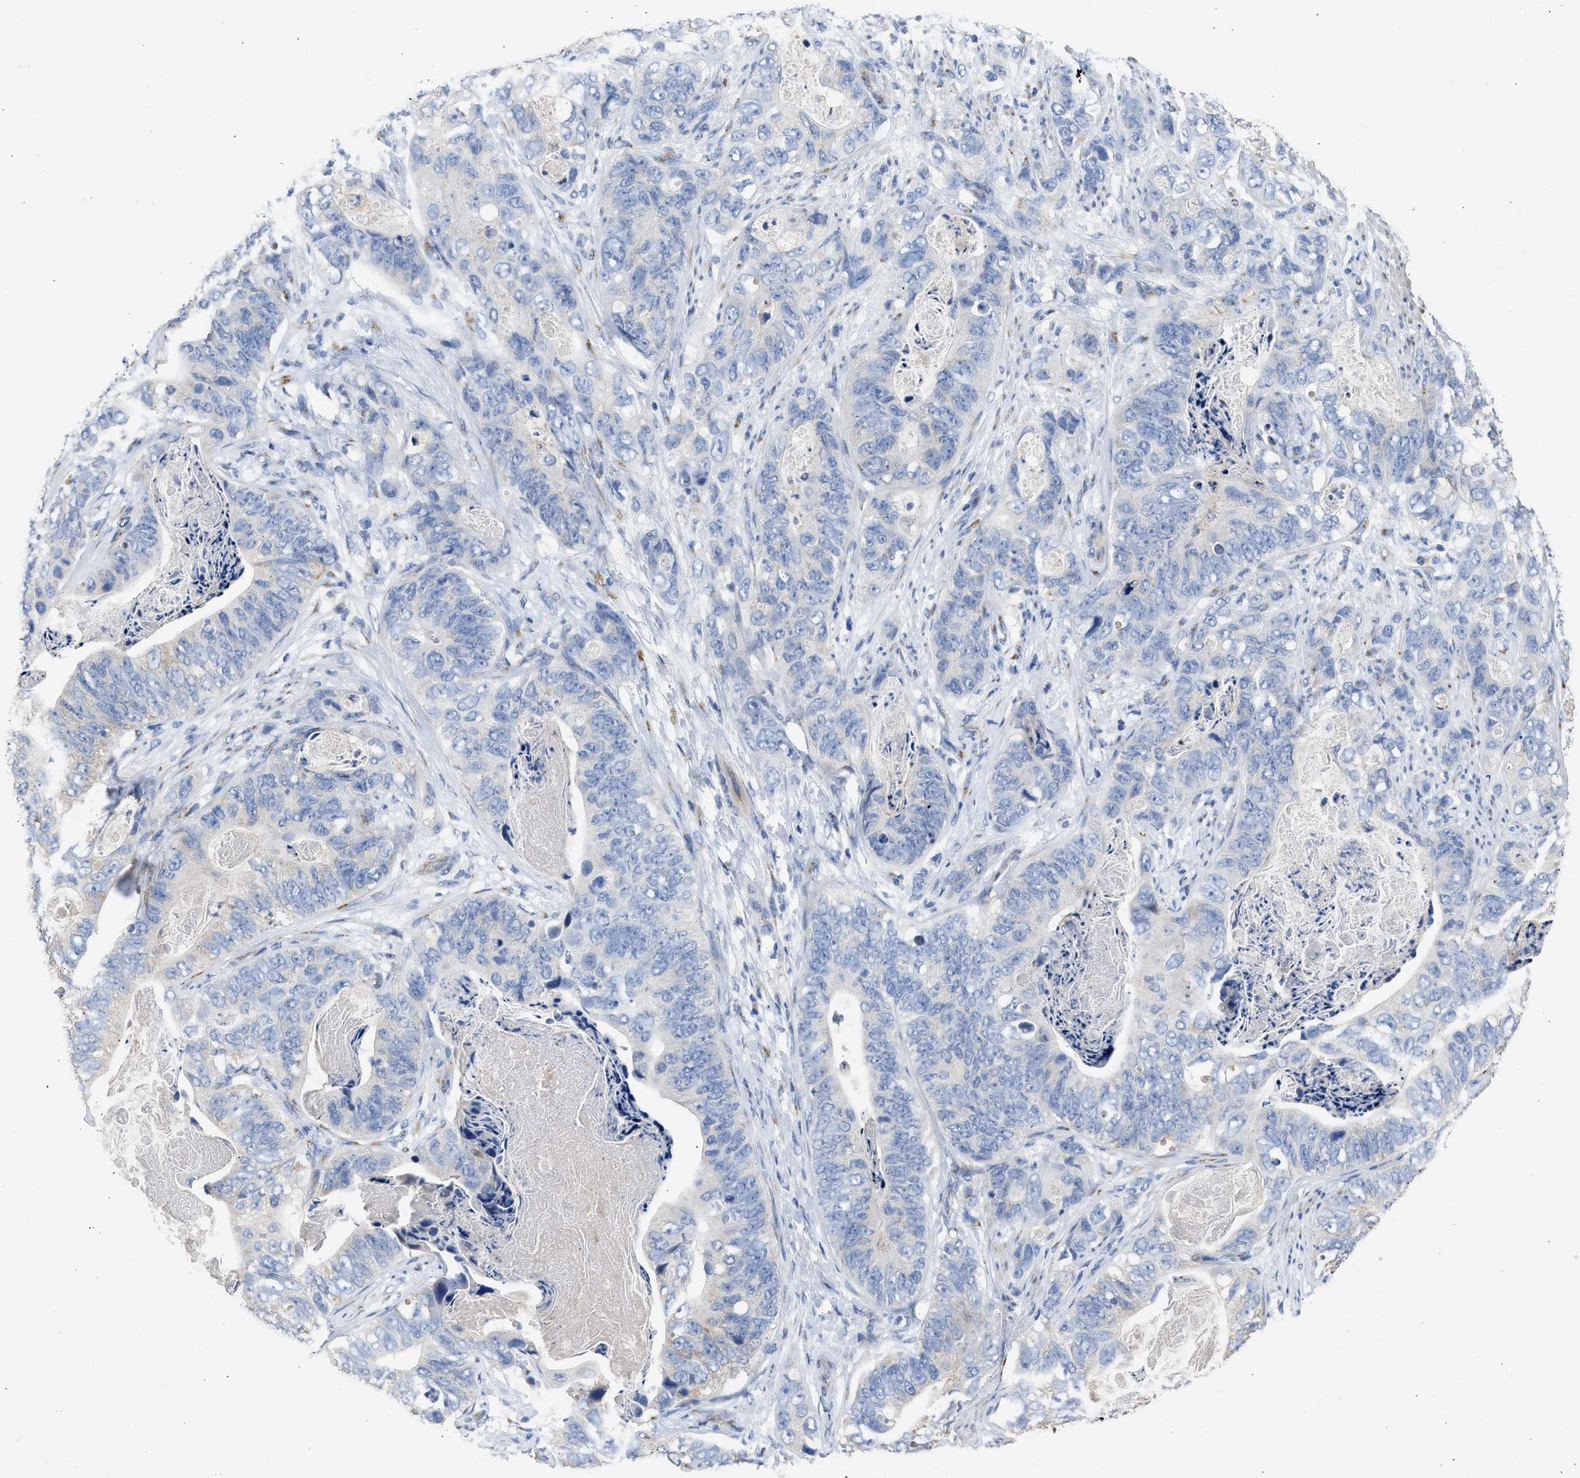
{"staining": {"intensity": "negative", "quantity": "none", "location": "none"}, "tissue": "stomach cancer", "cell_type": "Tumor cells", "image_type": "cancer", "snomed": [{"axis": "morphology", "description": "Adenocarcinoma, NOS"}, {"axis": "topography", "description": "Stomach"}], "caption": "There is no significant staining in tumor cells of stomach cancer.", "gene": "IPO8", "patient": {"sex": "female", "age": 89}}